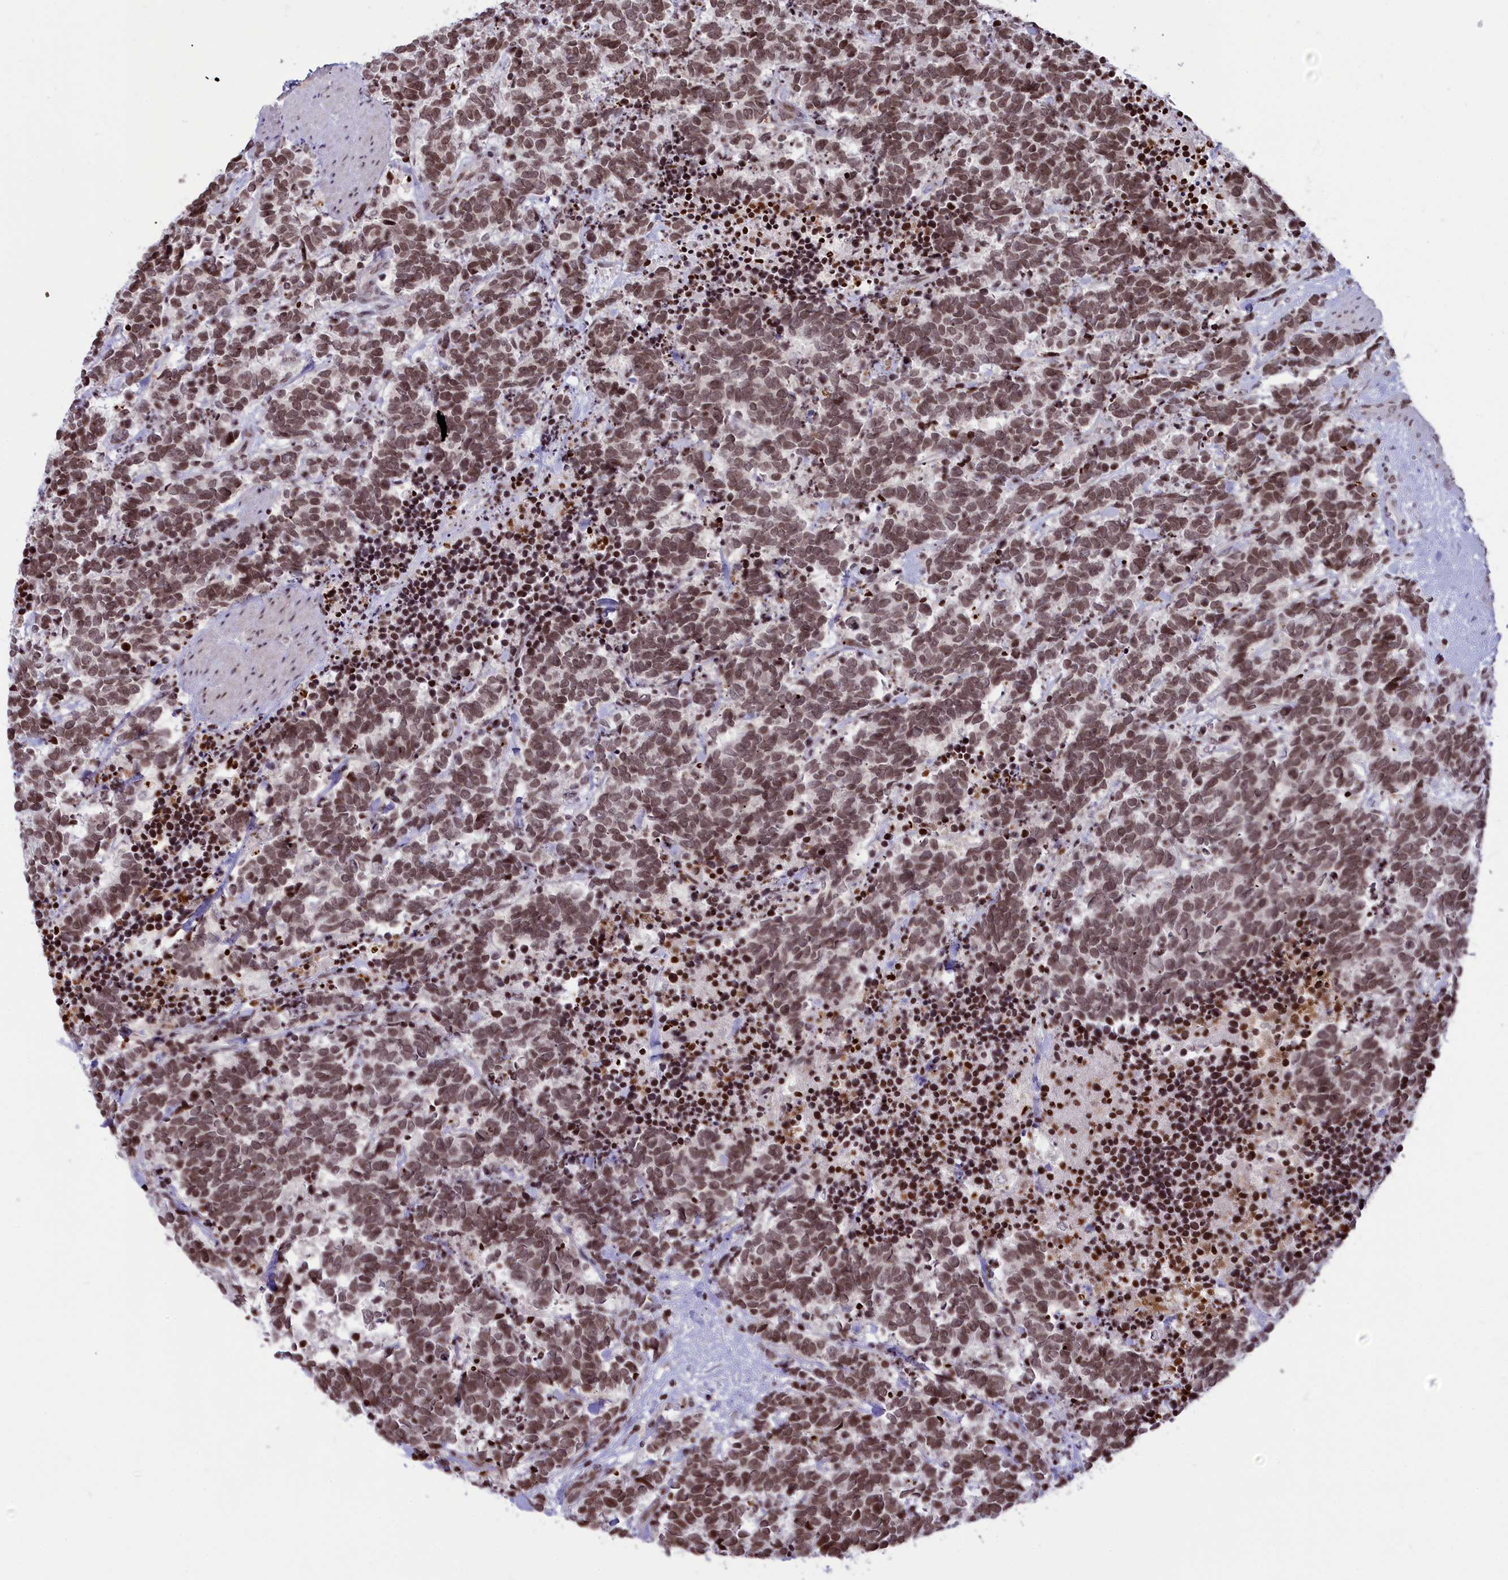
{"staining": {"intensity": "moderate", "quantity": ">75%", "location": "nuclear"}, "tissue": "carcinoid", "cell_type": "Tumor cells", "image_type": "cancer", "snomed": [{"axis": "morphology", "description": "Carcinoma, NOS"}, {"axis": "morphology", "description": "Carcinoid, malignant, NOS"}, {"axis": "topography", "description": "Prostate"}], "caption": "Brown immunohistochemical staining in human malignant carcinoid shows moderate nuclear positivity in approximately >75% of tumor cells.", "gene": "TET2", "patient": {"sex": "male", "age": 57}}